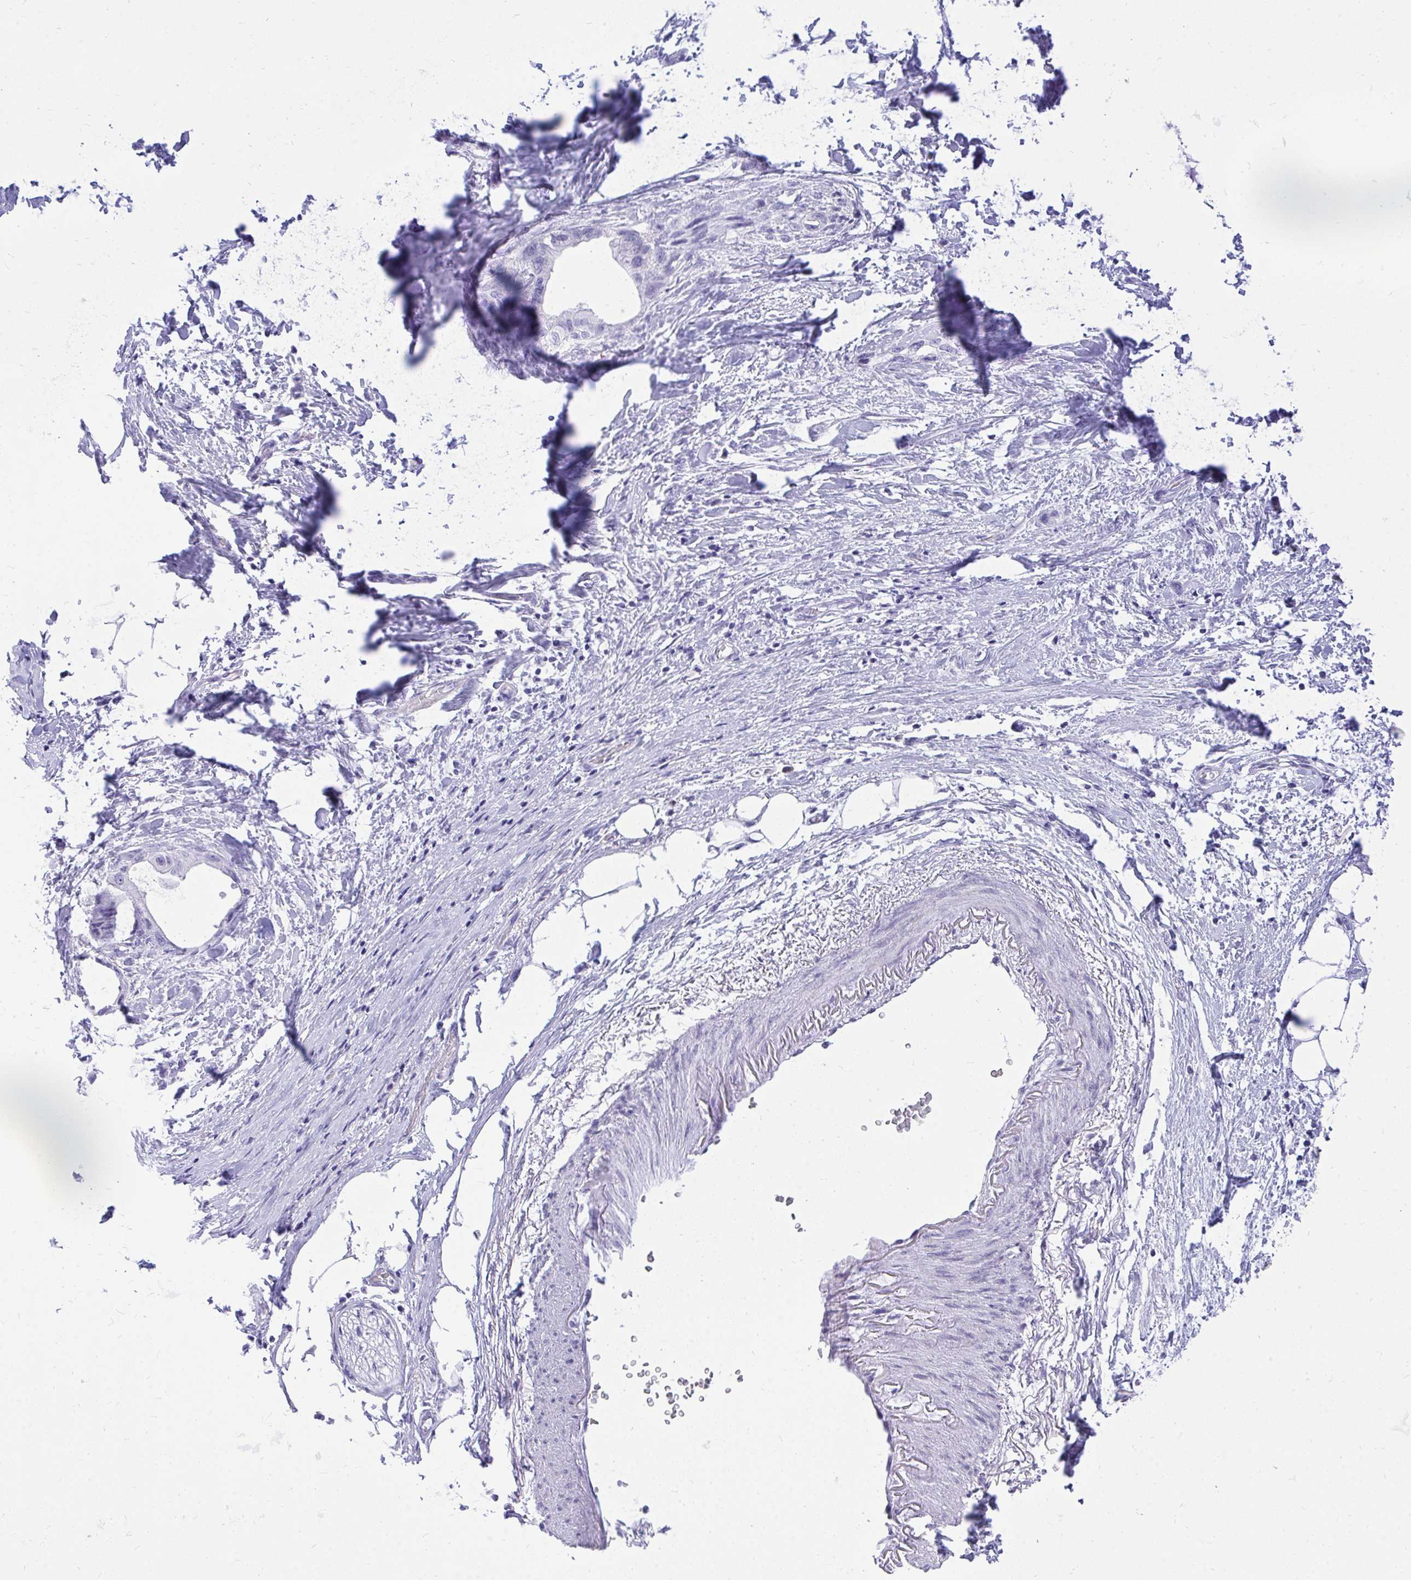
{"staining": {"intensity": "negative", "quantity": "none", "location": "none"}, "tissue": "stomach cancer", "cell_type": "Tumor cells", "image_type": "cancer", "snomed": [{"axis": "morphology", "description": "Adenocarcinoma, NOS"}, {"axis": "topography", "description": "Stomach, upper"}], "caption": "Tumor cells are negative for brown protein staining in adenocarcinoma (stomach).", "gene": "GABRA1", "patient": {"sex": "male", "age": 62}}